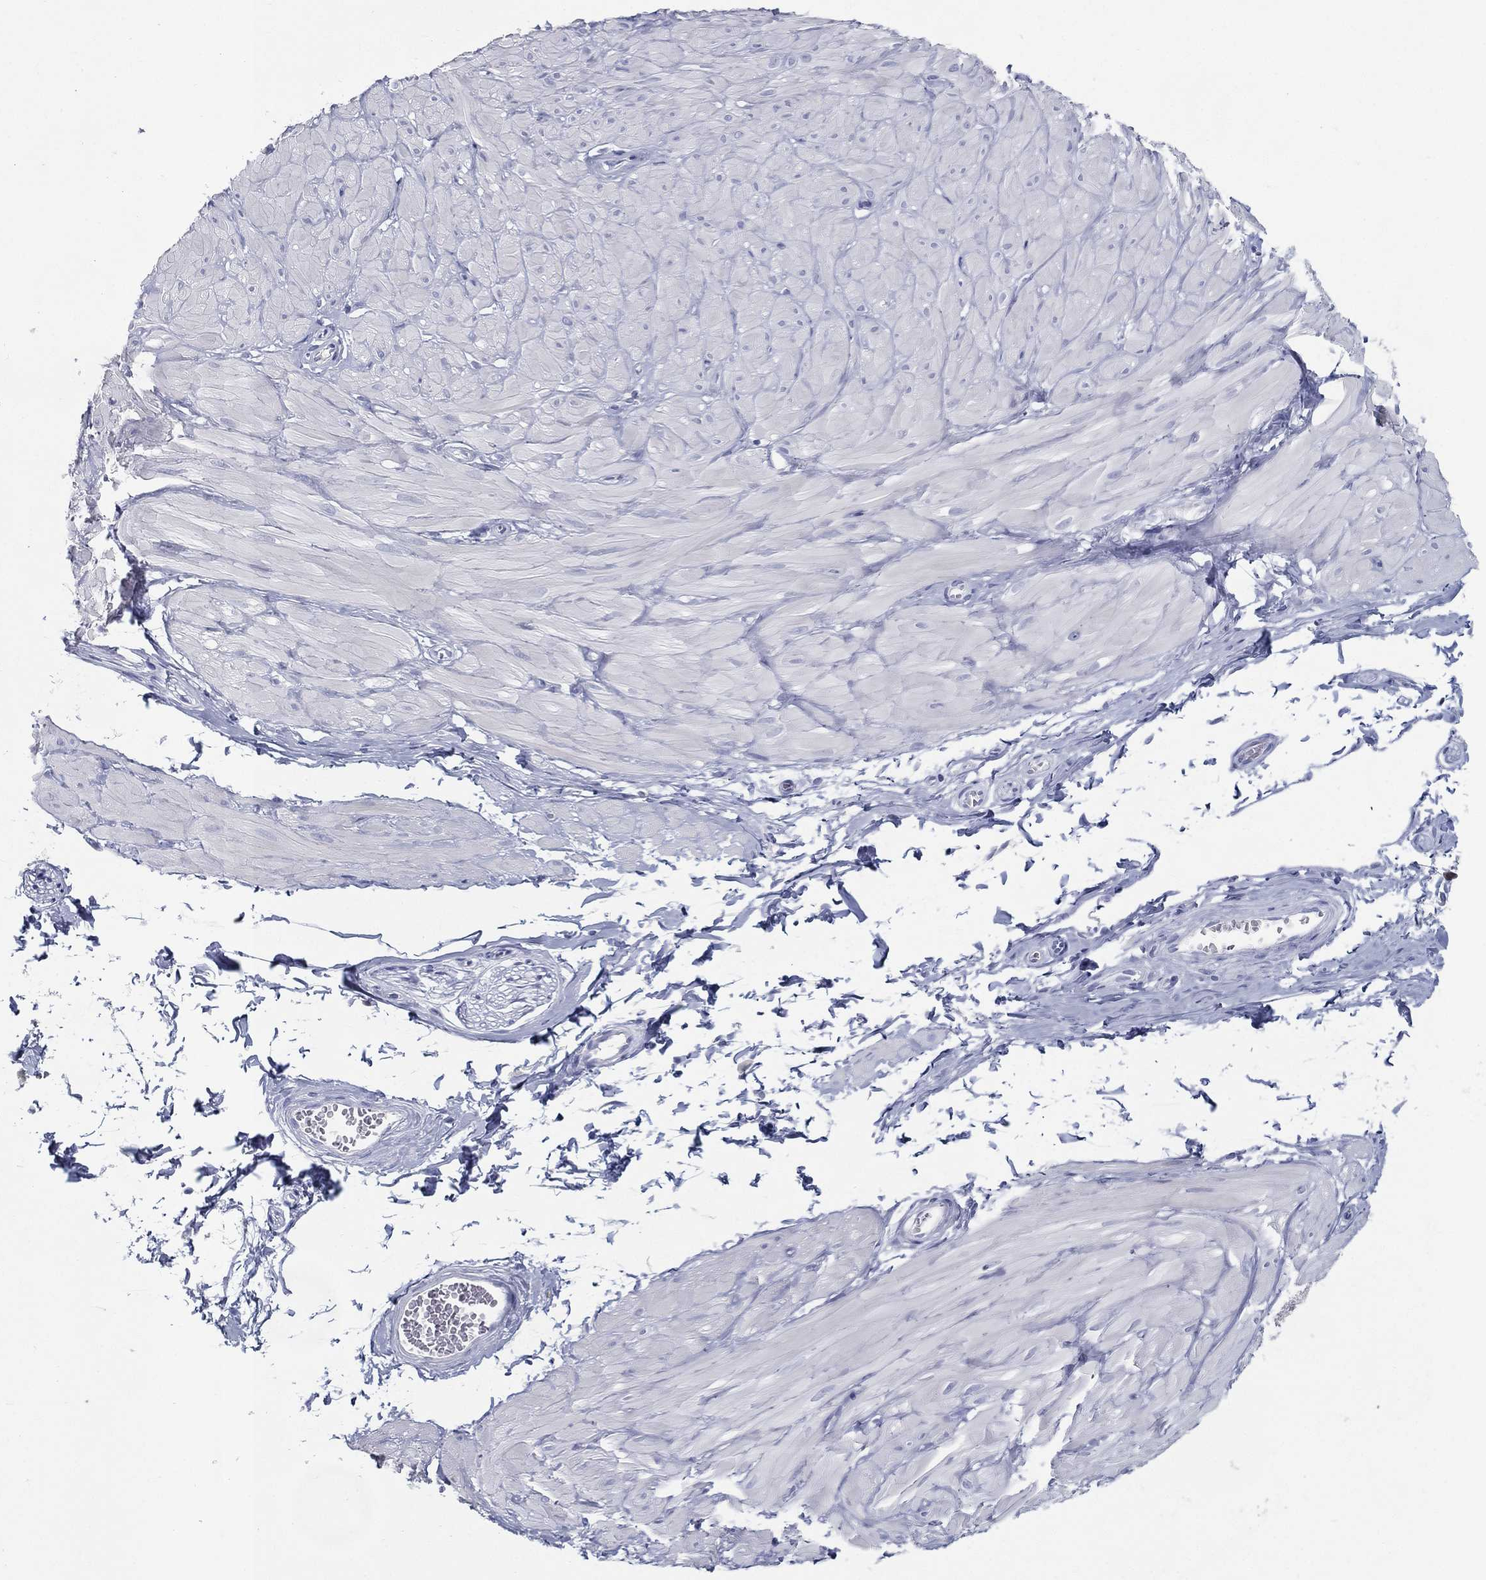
{"staining": {"intensity": "negative", "quantity": "none", "location": "none"}, "tissue": "soft tissue", "cell_type": "Fibroblasts", "image_type": "normal", "snomed": [{"axis": "morphology", "description": "Normal tissue, NOS"}, {"axis": "topography", "description": "Smooth muscle"}, {"axis": "topography", "description": "Peripheral nerve tissue"}], "caption": "DAB immunohistochemical staining of benign human soft tissue exhibits no significant staining in fibroblasts.", "gene": "KIF2C", "patient": {"sex": "male", "age": 22}}